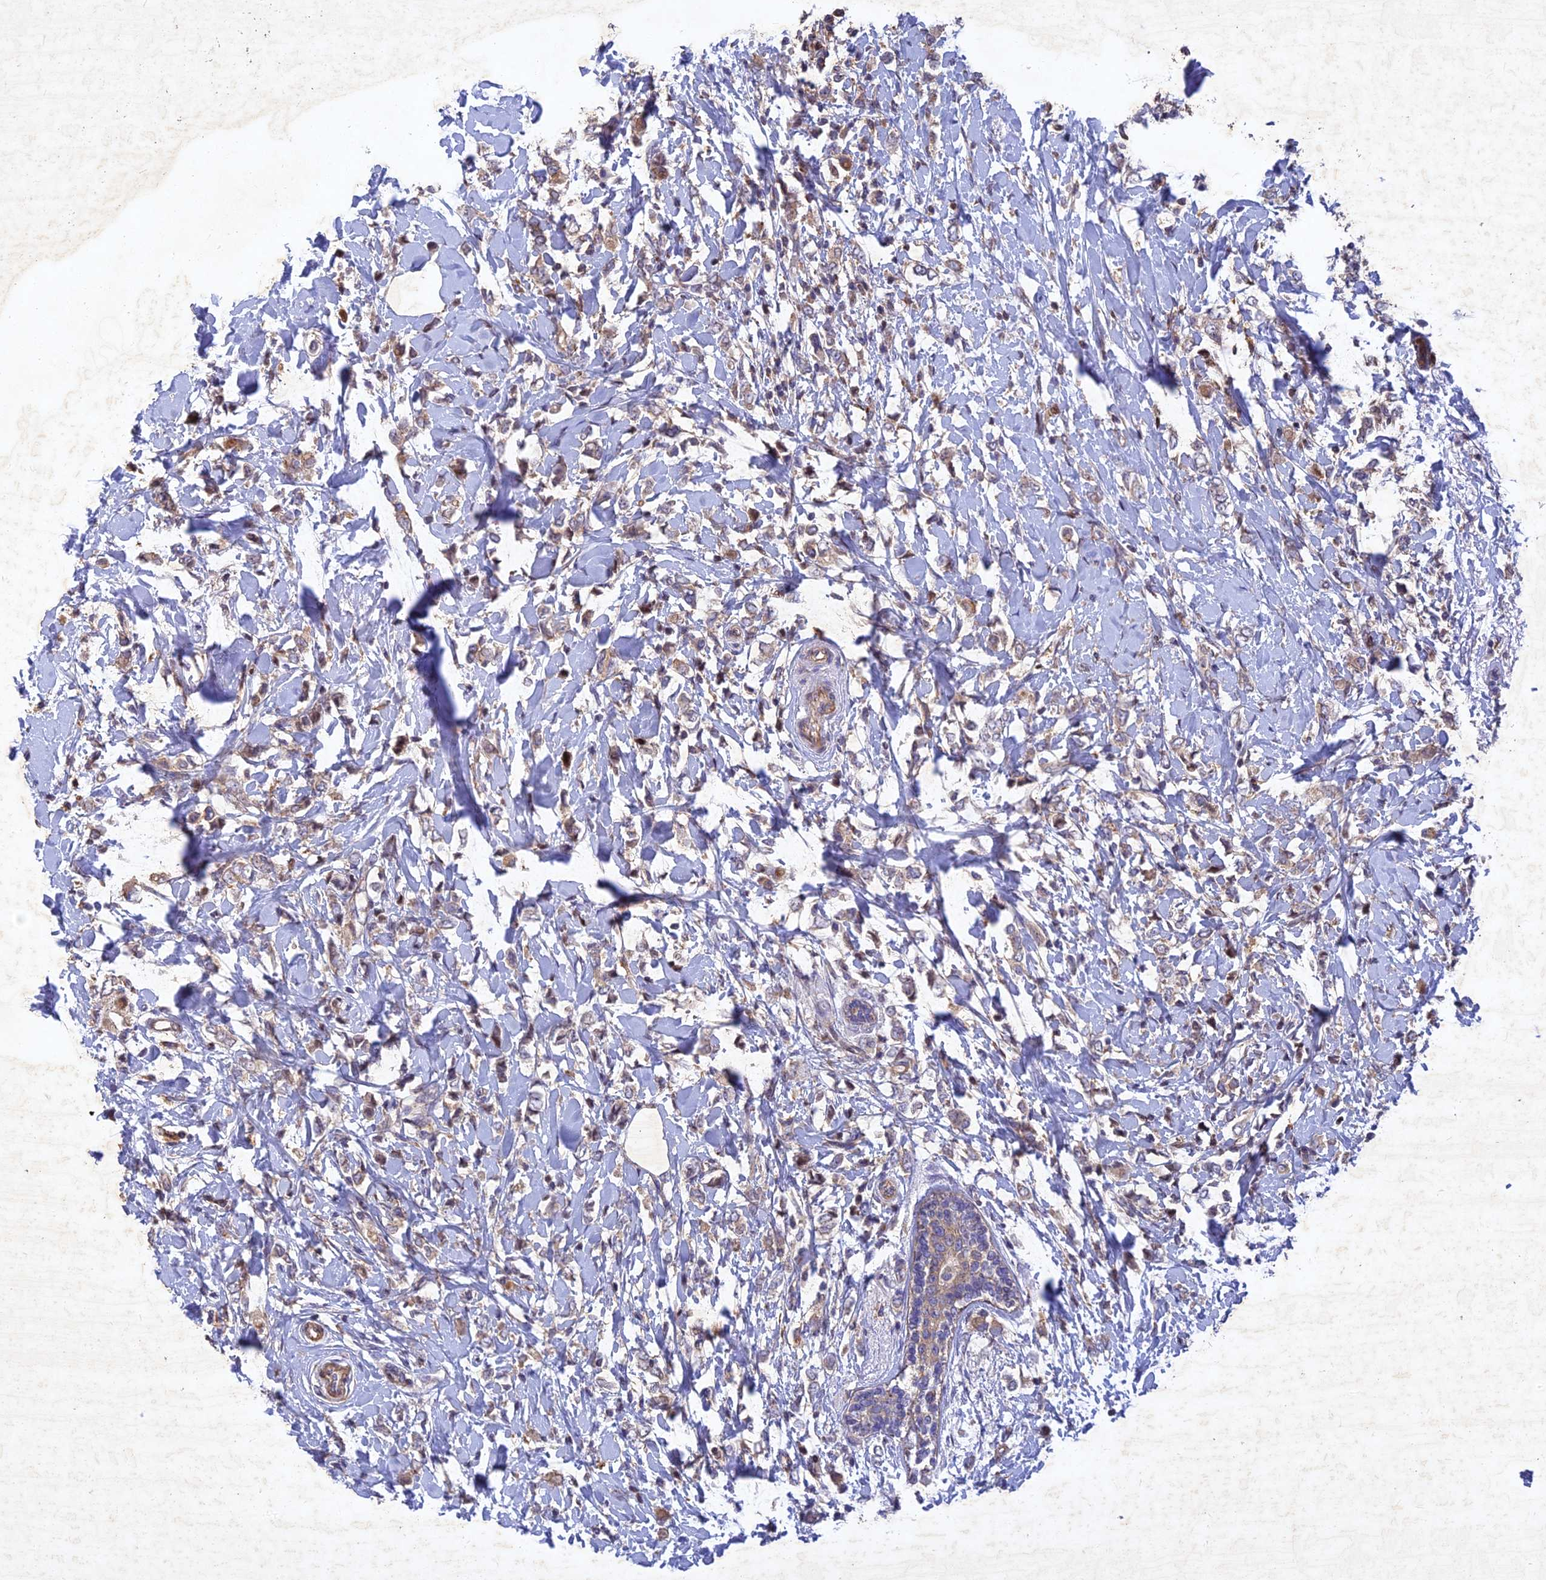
{"staining": {"intensity": "weak", "quantity": "25%-75%", "location": "cytoplasmic/membranous"}, "tissue": "breast cancer", "cell_type": "Tumor cells", "image_type": "cancer", "snomed": [{"axis": "morphology", "description": "Normal tissue, NOS"}, {"axis": "morphology", "description": "Lobular carcinoma"}, {"axis": "topography", "description": "Breast"}], "caption": "DAB immunohistochemical staining of breast cancer shows weak cytoplasmic/membranous protein staining in about 25%-75% of tumor cells.", "gene": "RELCH", "patient": {"sex": "female", "age": 47}}